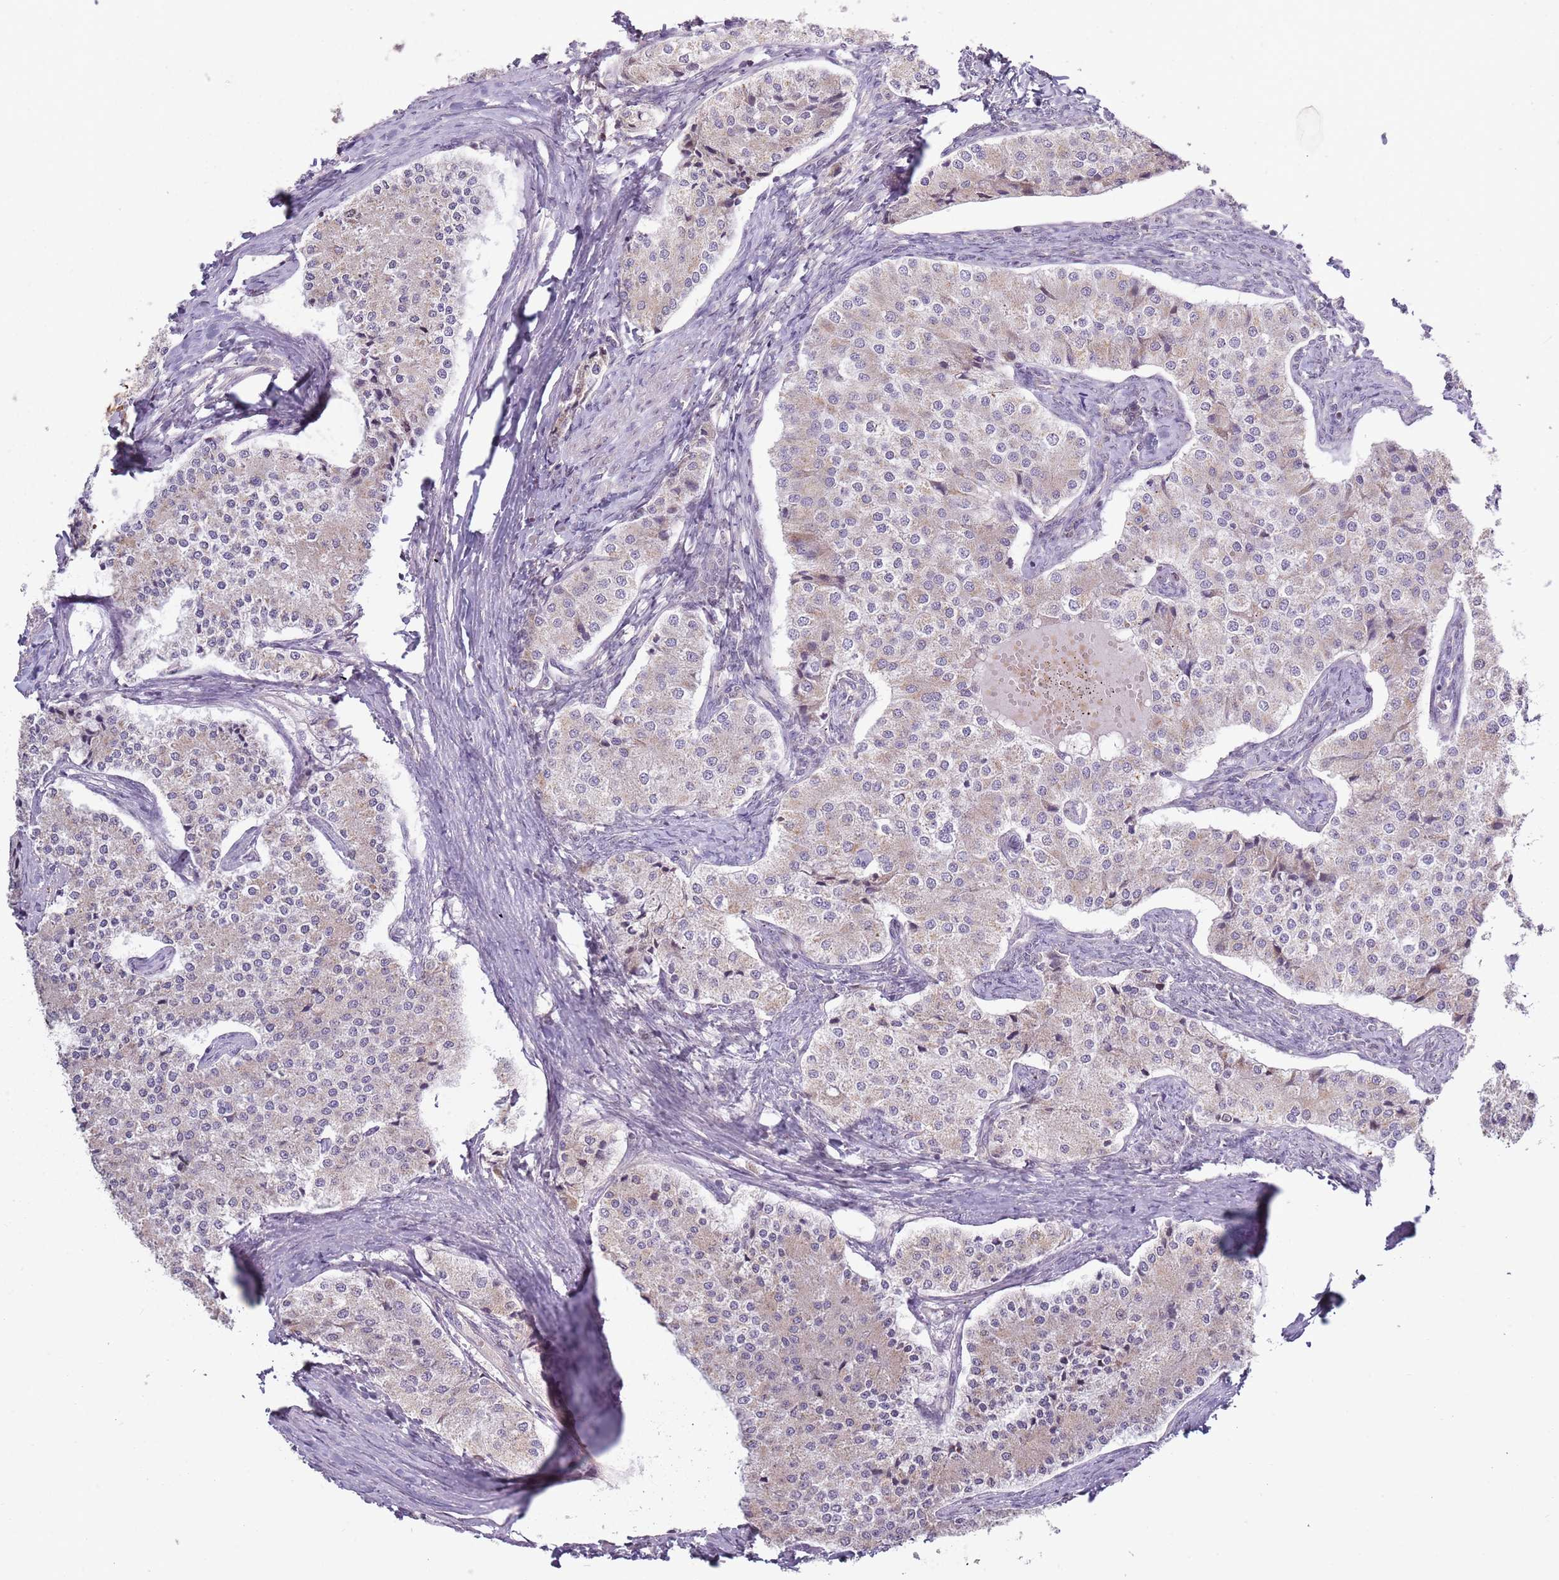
{"staining": {"intensity": "negative", "quantity": "none", "location": "none"}, "tissue": "carcinoid", "cell_type": "Tumor cells", "image_type": "cancer", "snomed": [{"axis": "morphology", "description": "Carcinoid, malignant, NOS"}, {"axis": "topography", "description": "Colon"}], "caption": "Tumor cells show no significant staining in carcinoid.", "gene": "SYS1", "patient": {"sex": "female", "age": 52}}